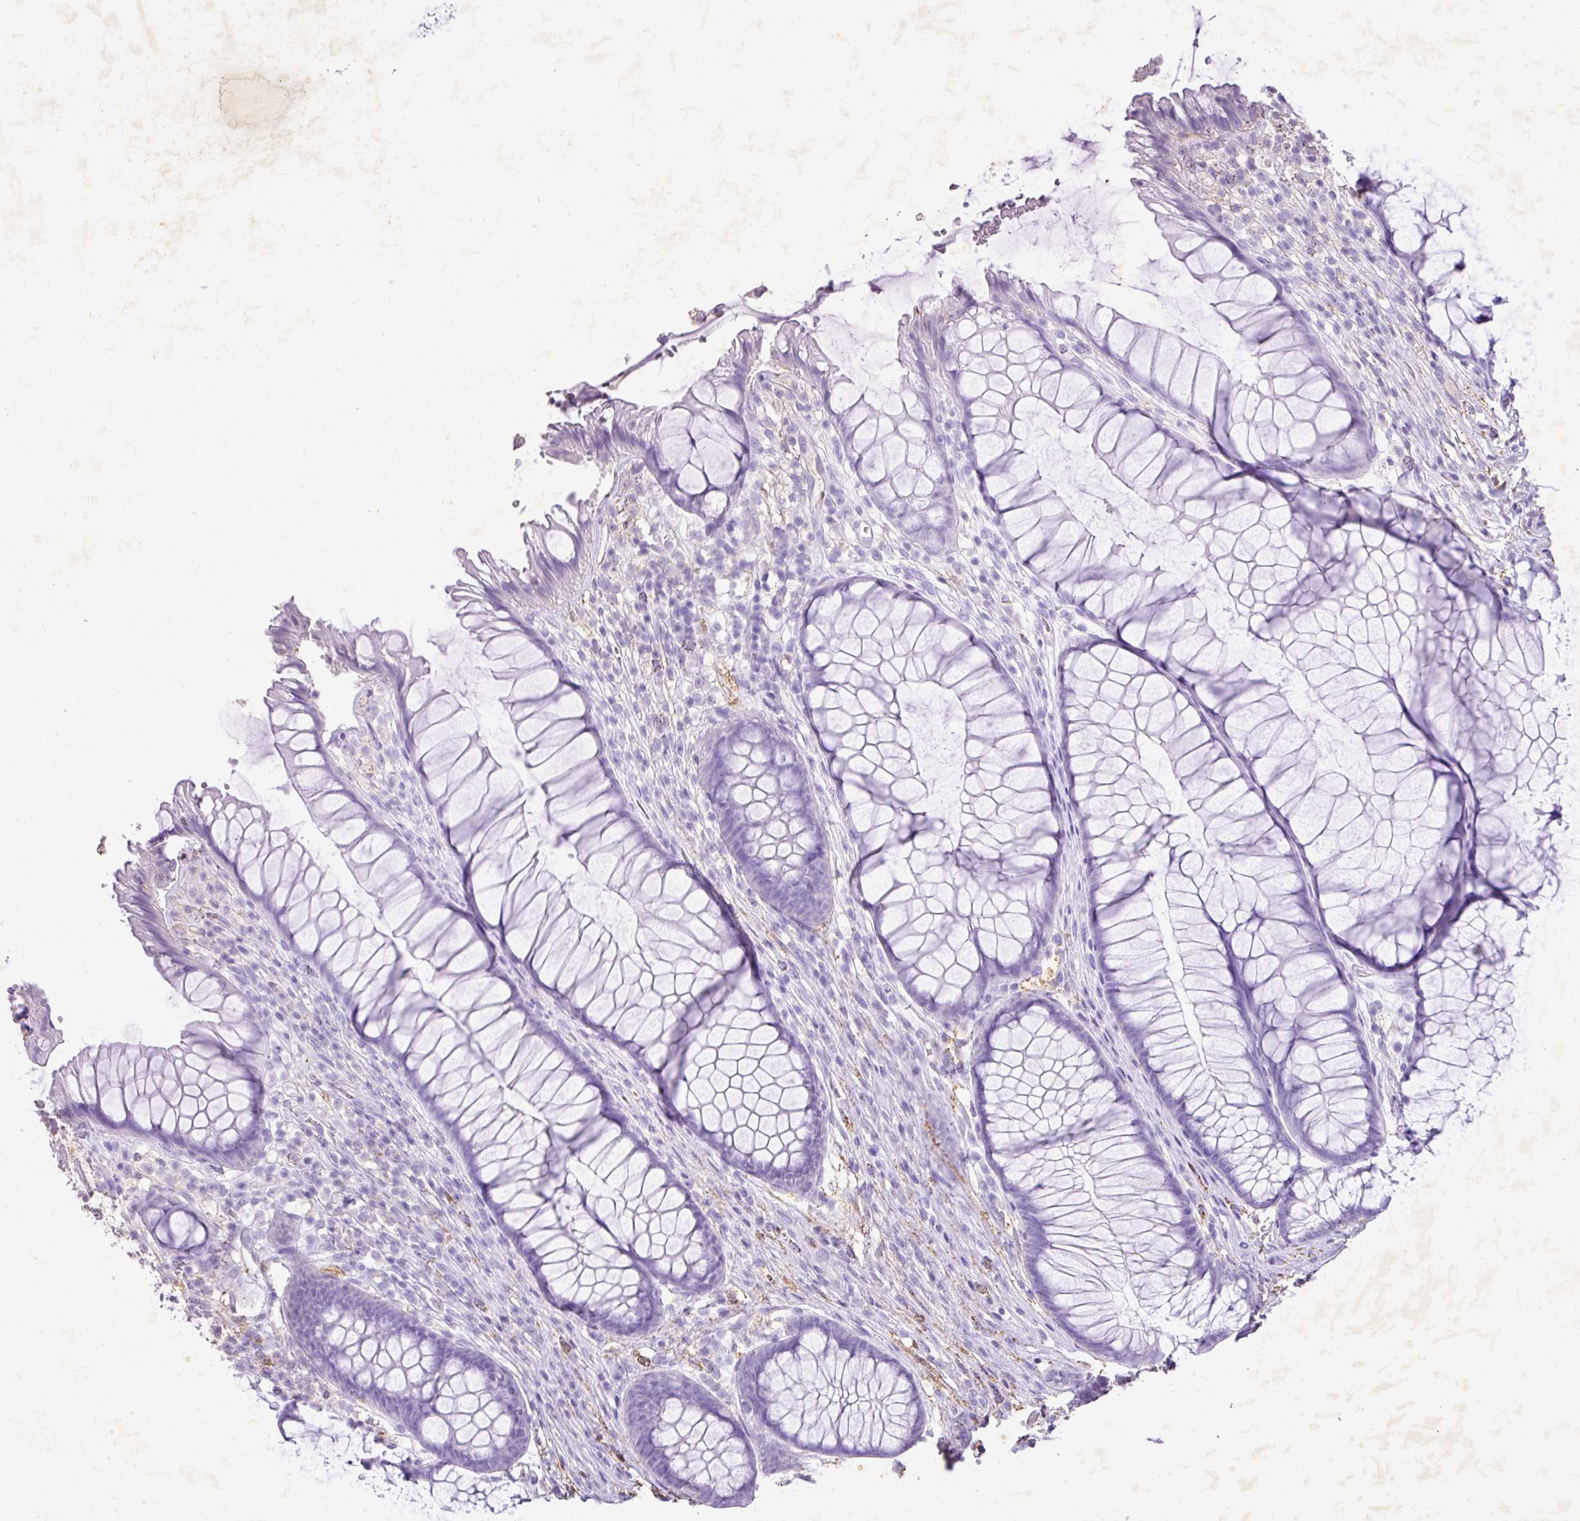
{"staining": {"intensity": "negative", "quantity": "none", "location": "none"}, "tissue": "rectum", "cell_type": "Glandular cells", "image_type": "normal", "snomed": [{"axis": "morphology", "description": "Normal tissue, NOS"}, {"axis": "topography", "description": "Smooth muscle"}, {"axis": "topography", "description": "Rectum"}], "caption": "Immunohistochemistry image of normal rectum: rectum stained with DAB displays no significant protein expression in glandular cells.", "gene": "KCNJ11", "patient": {"sex": "male", "age": 53}}